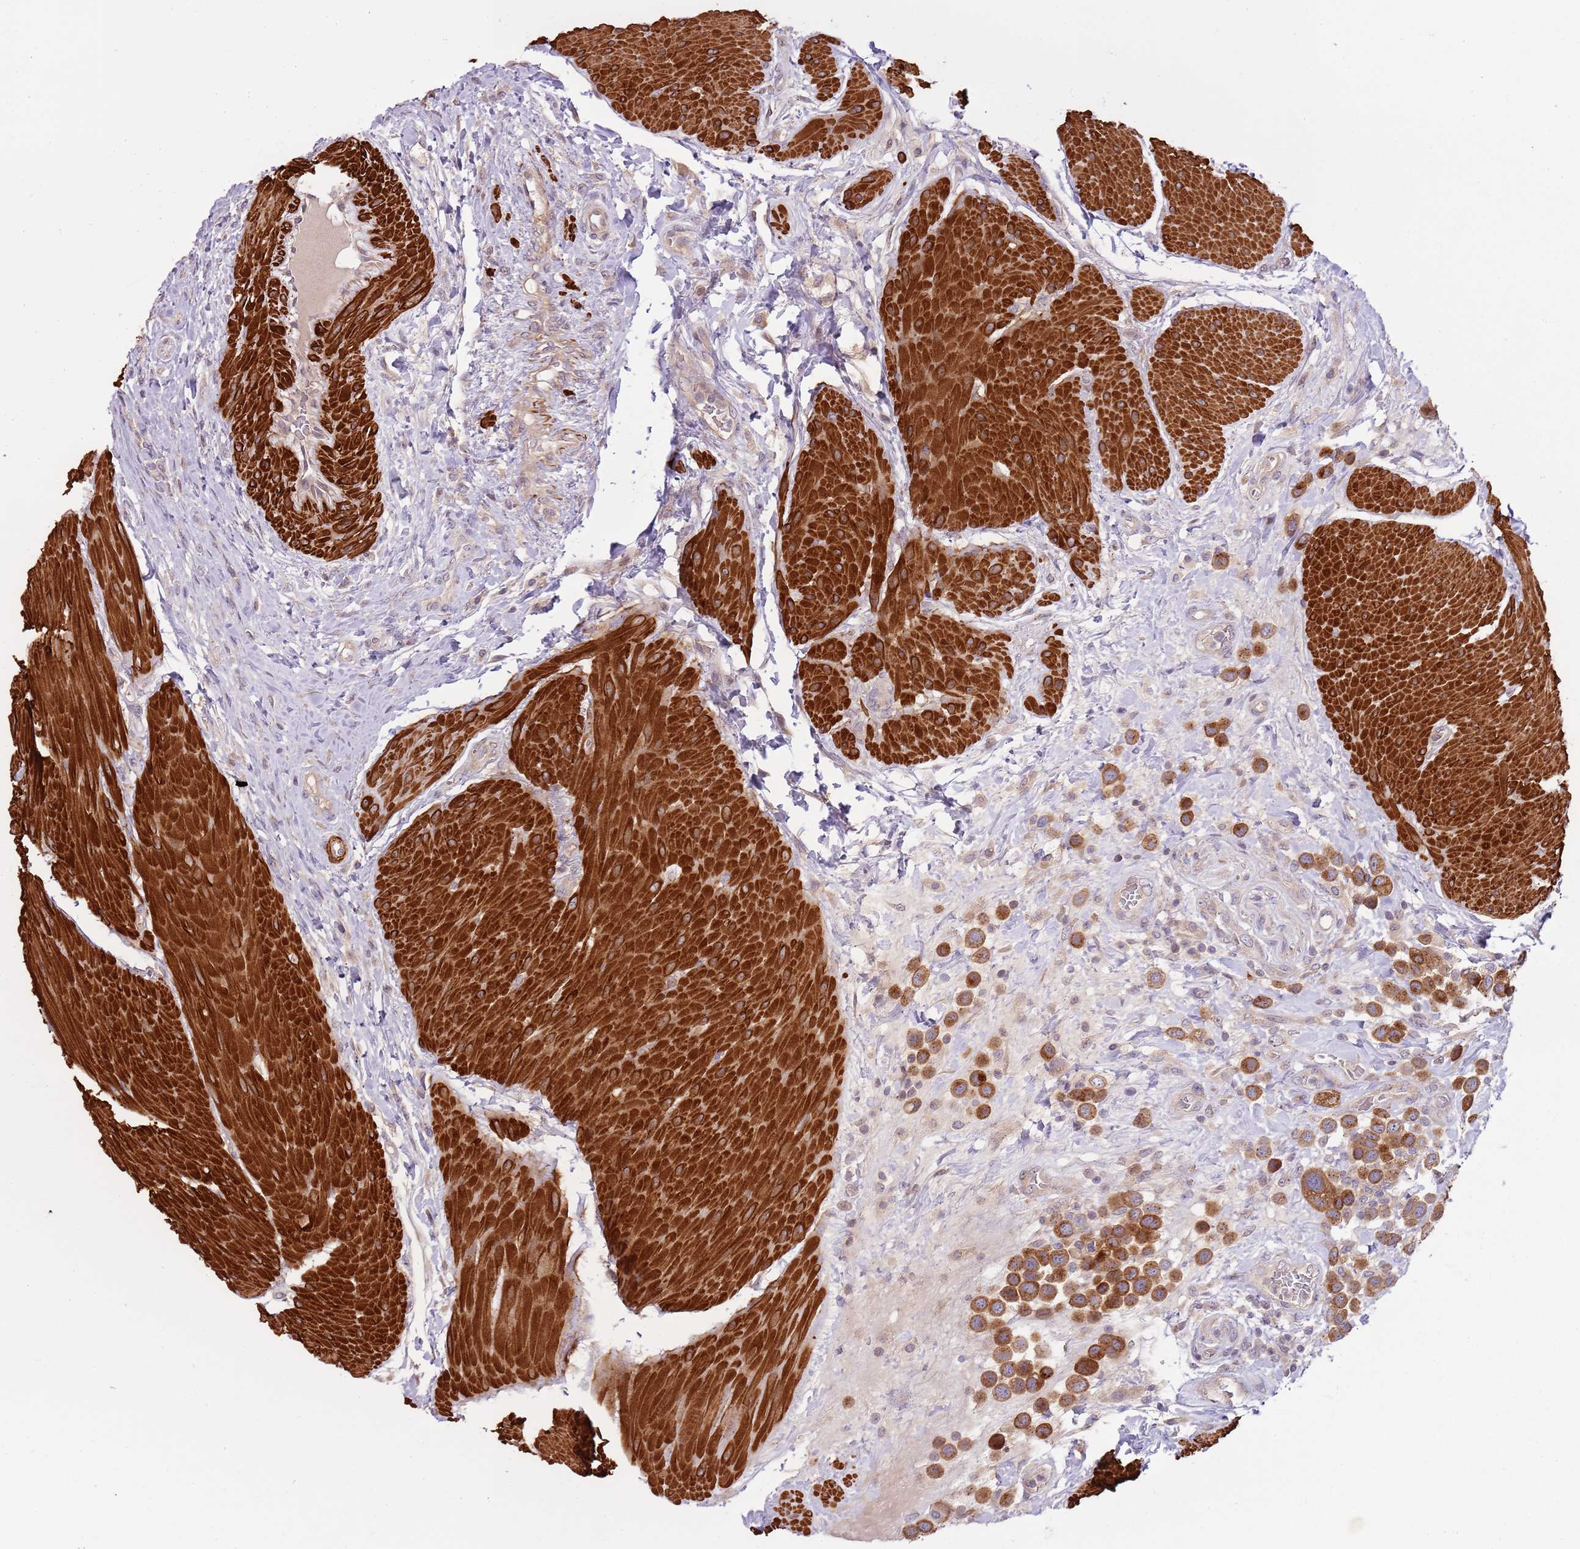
{"staining": {"intensity": "strong", "quantity": ">75%", "location": "cytoplasmic/membranous"}, "tissue": "urothelial cancer", "cell_type": "Tumor cells", "image_type": "cancer", "snomed": [{"axis": "morphology", "description": "Urothelial carcinoma, High grade"}, {"axis": "topography", "description": "Urinary bladder"}], "caption": "Protein staining of high-grade urothelial carcinoma tissue reveals strong cytoplasmic/membranous expression in about >75% of tumor cells.", "gene": "RNF128", "patient": {"sex": "male", "age": 50}}